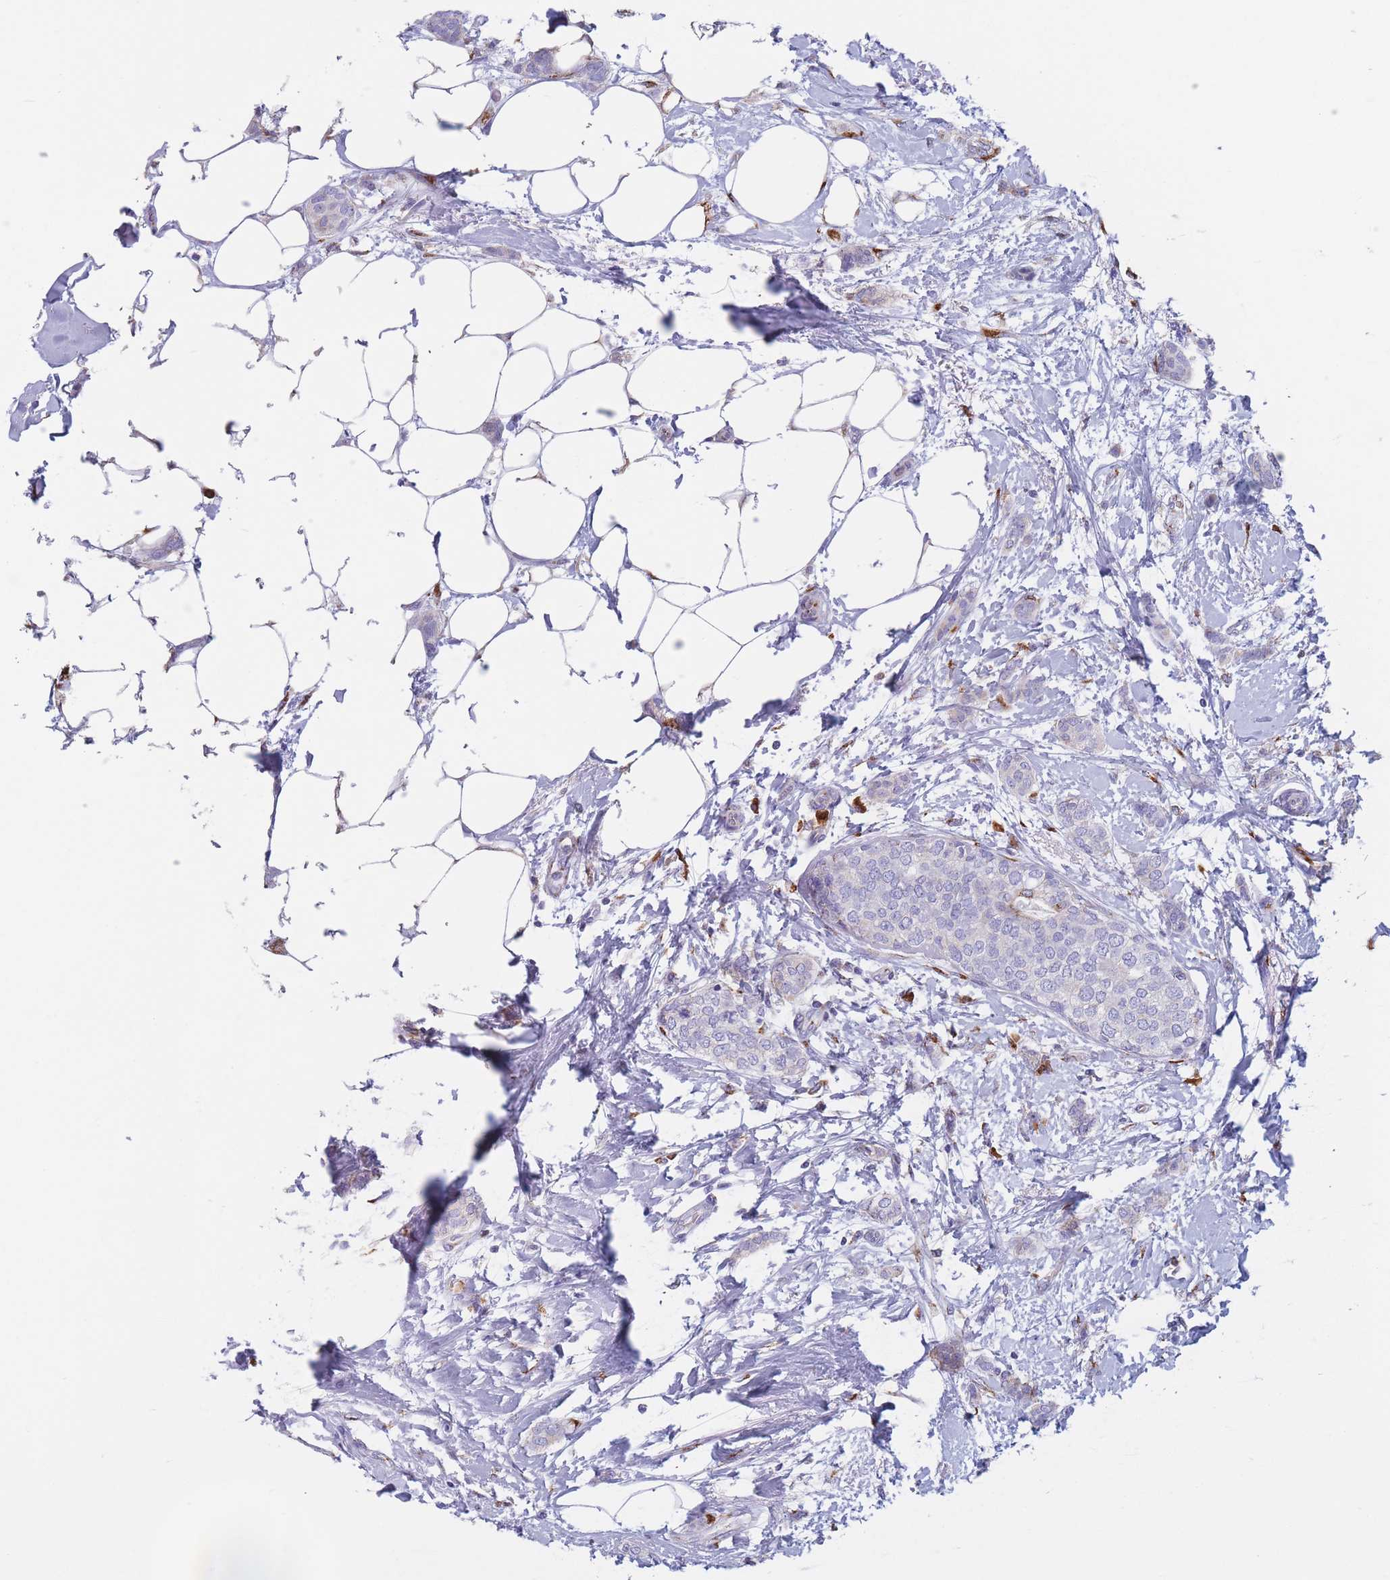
{"staining": {"intensity": "negative", "quantity": "none", "location": "none"}, "tissue": "breast cancer", "cell_type": "Tumor cells", "image_type": "cancer", "snomed": [{"axis": "morphology", "description": "Duct carcinoma"}, {"axis": "topography", "description": "Breast"}], "caption": "A micrograph of human breast cancer (invasive ductal carcinoma) is negative for staining in tumor cells.", "gene": "MRPL30", "patient": {"sex": "female", "age": 72}}